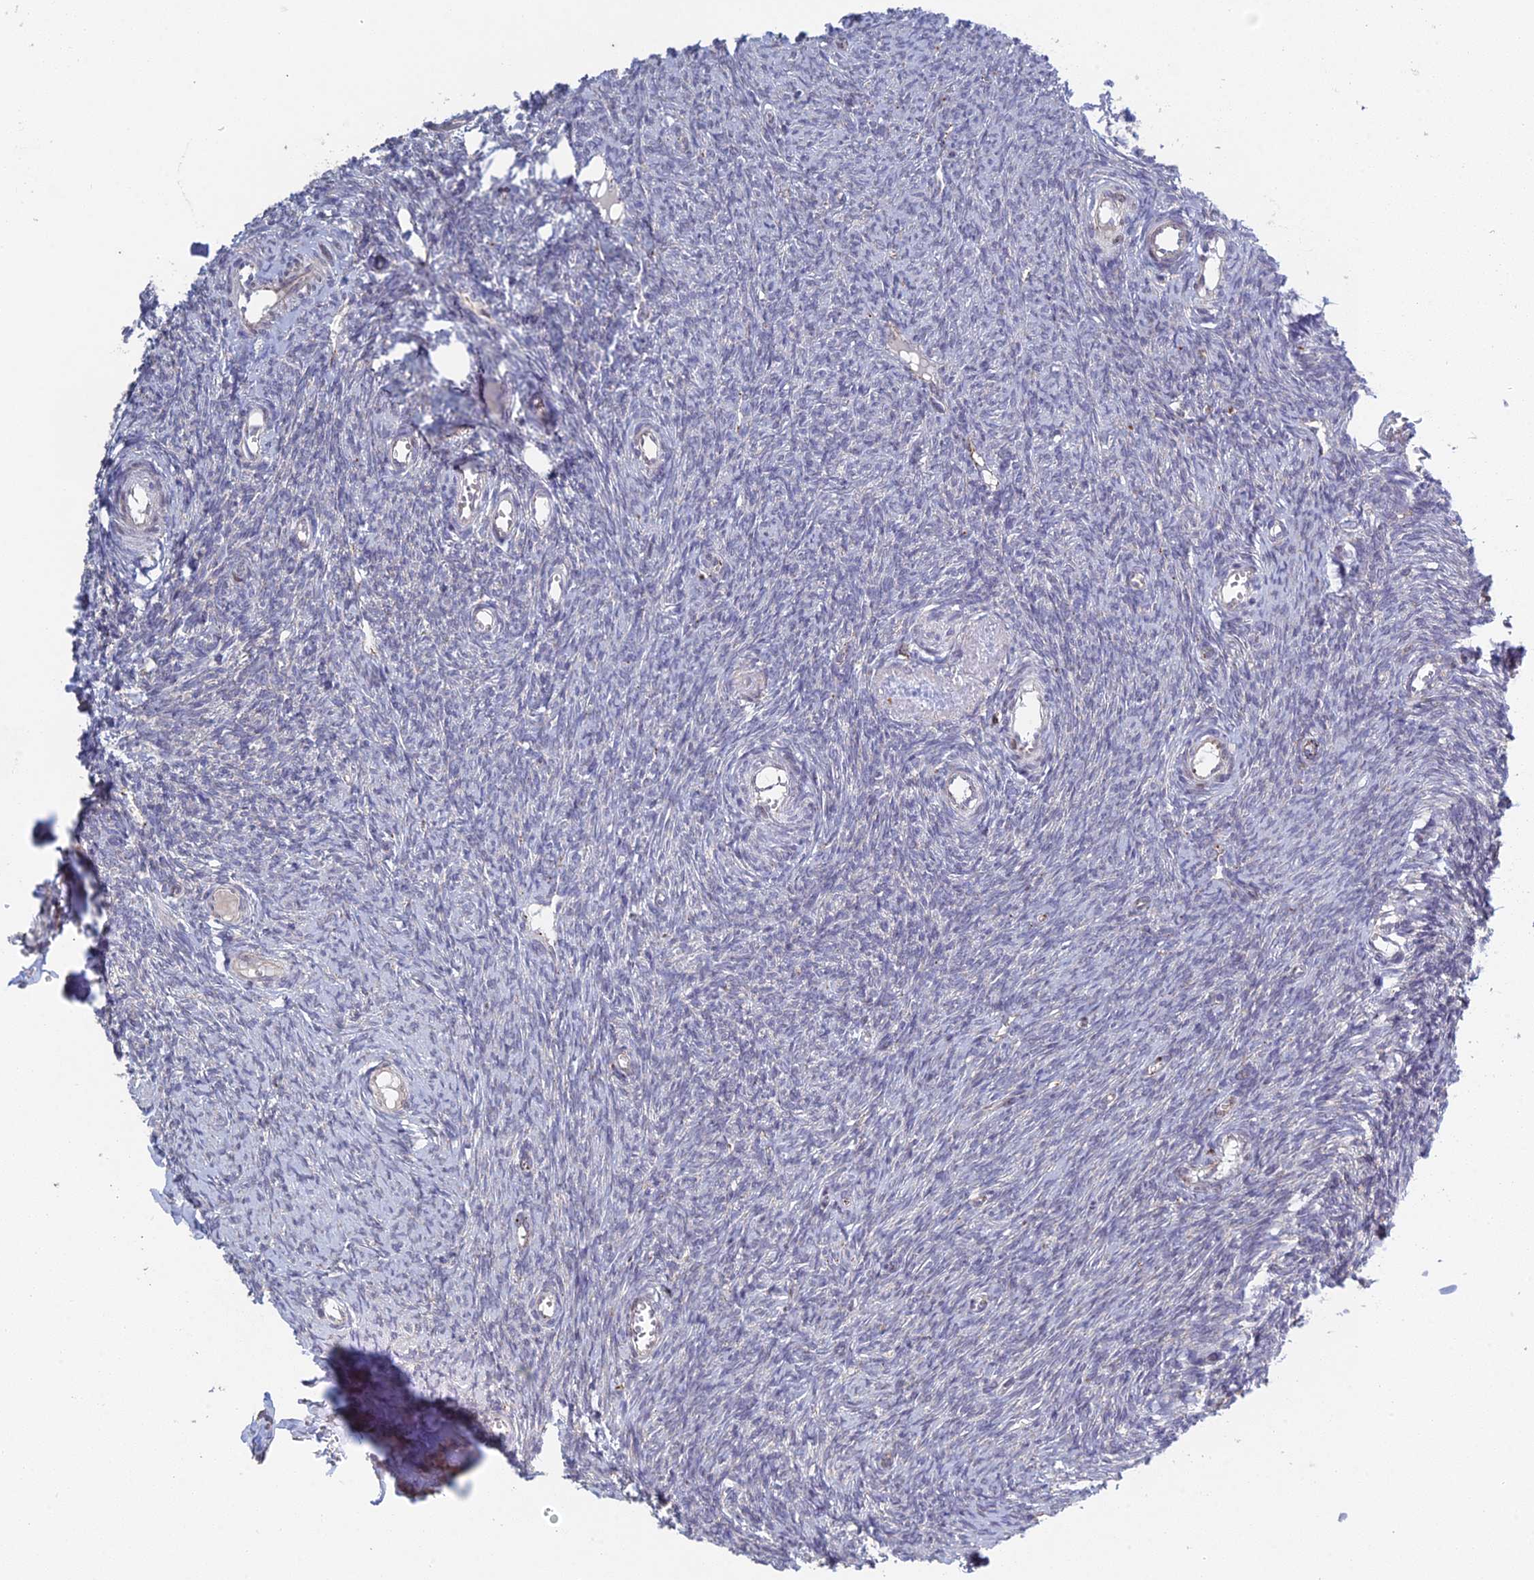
{"staining": {"intensity": "negative", "quantity": "none", "location": "none"}, "tissue": "ovary", "cell_type": "Ovarian stroma cells", "image_type": "normal", "snomed": [{"axis": "morphology", "description": "Normal tissue, NOS"}, {"axis": "topography", "description": "Ovary"}], "caption": "This image is of unremarkable ovary stained with IHC to label a protein in brown with the nuclei are counter-stained blue. There is no positivity in ovarian stroma cells. (Stains: DAB immunohistochemistry with hematoxylin counter stain, Microscopy: brightfield microscopy at high magnification).", "gene": "FOXS1", "patient": {"sex": "female", "age": 44}}